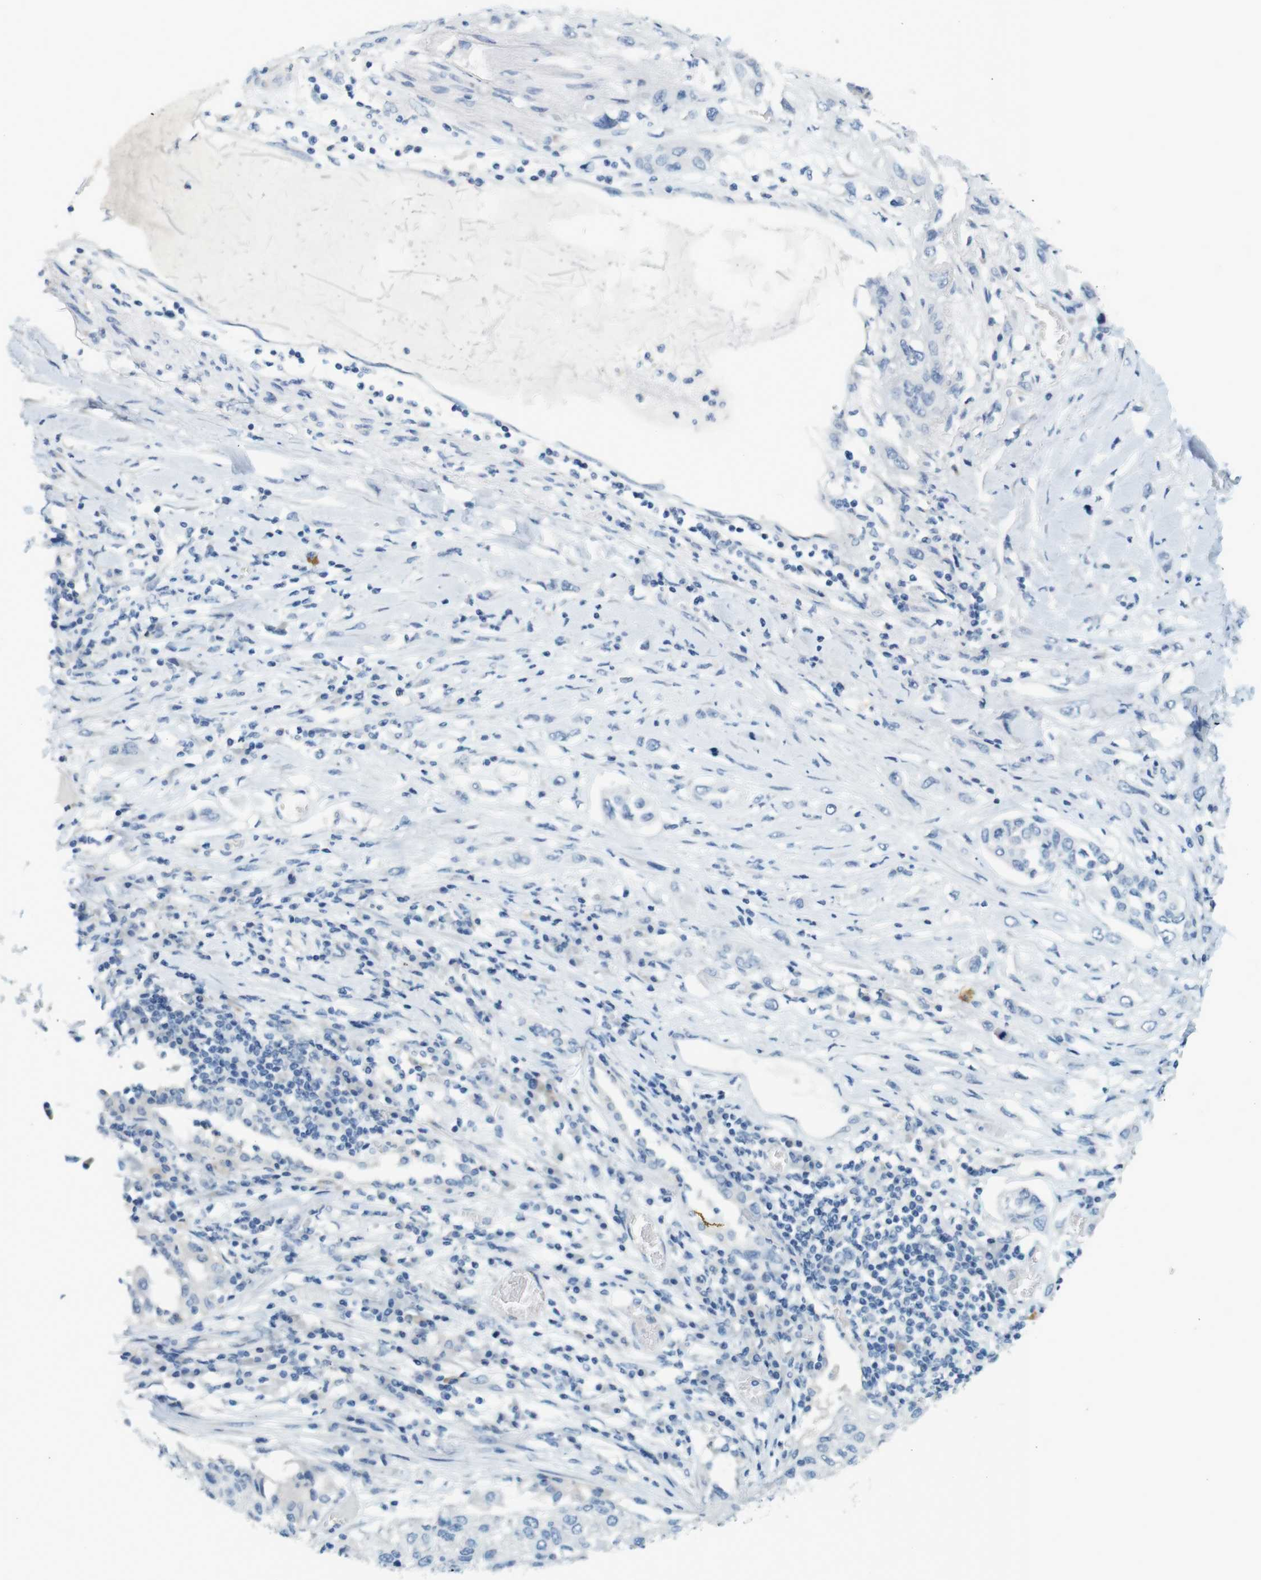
{"staining": {"intensity": "negative", "quantity": "none", "location": "none"}, "tissue": "lung cancer", "cell_type": "Tumor cells", "image_type": "cancer", "snomed": [{"axis": "morphology", "description": "Squamous cell carcinoma, NOS"}, {"axis": "topography", "description": "Lung"}], "caption": "A micrograph of squamous cell carcinoma (lung) stained for a protein reveals no brown staining in tumor cells. (Brightfield microscopy of DAB (3,3'-diaminobenzidine) IHC at high magnification).", "gene": "LRRK2", "patient": {"sex": "male", "age": 71}}